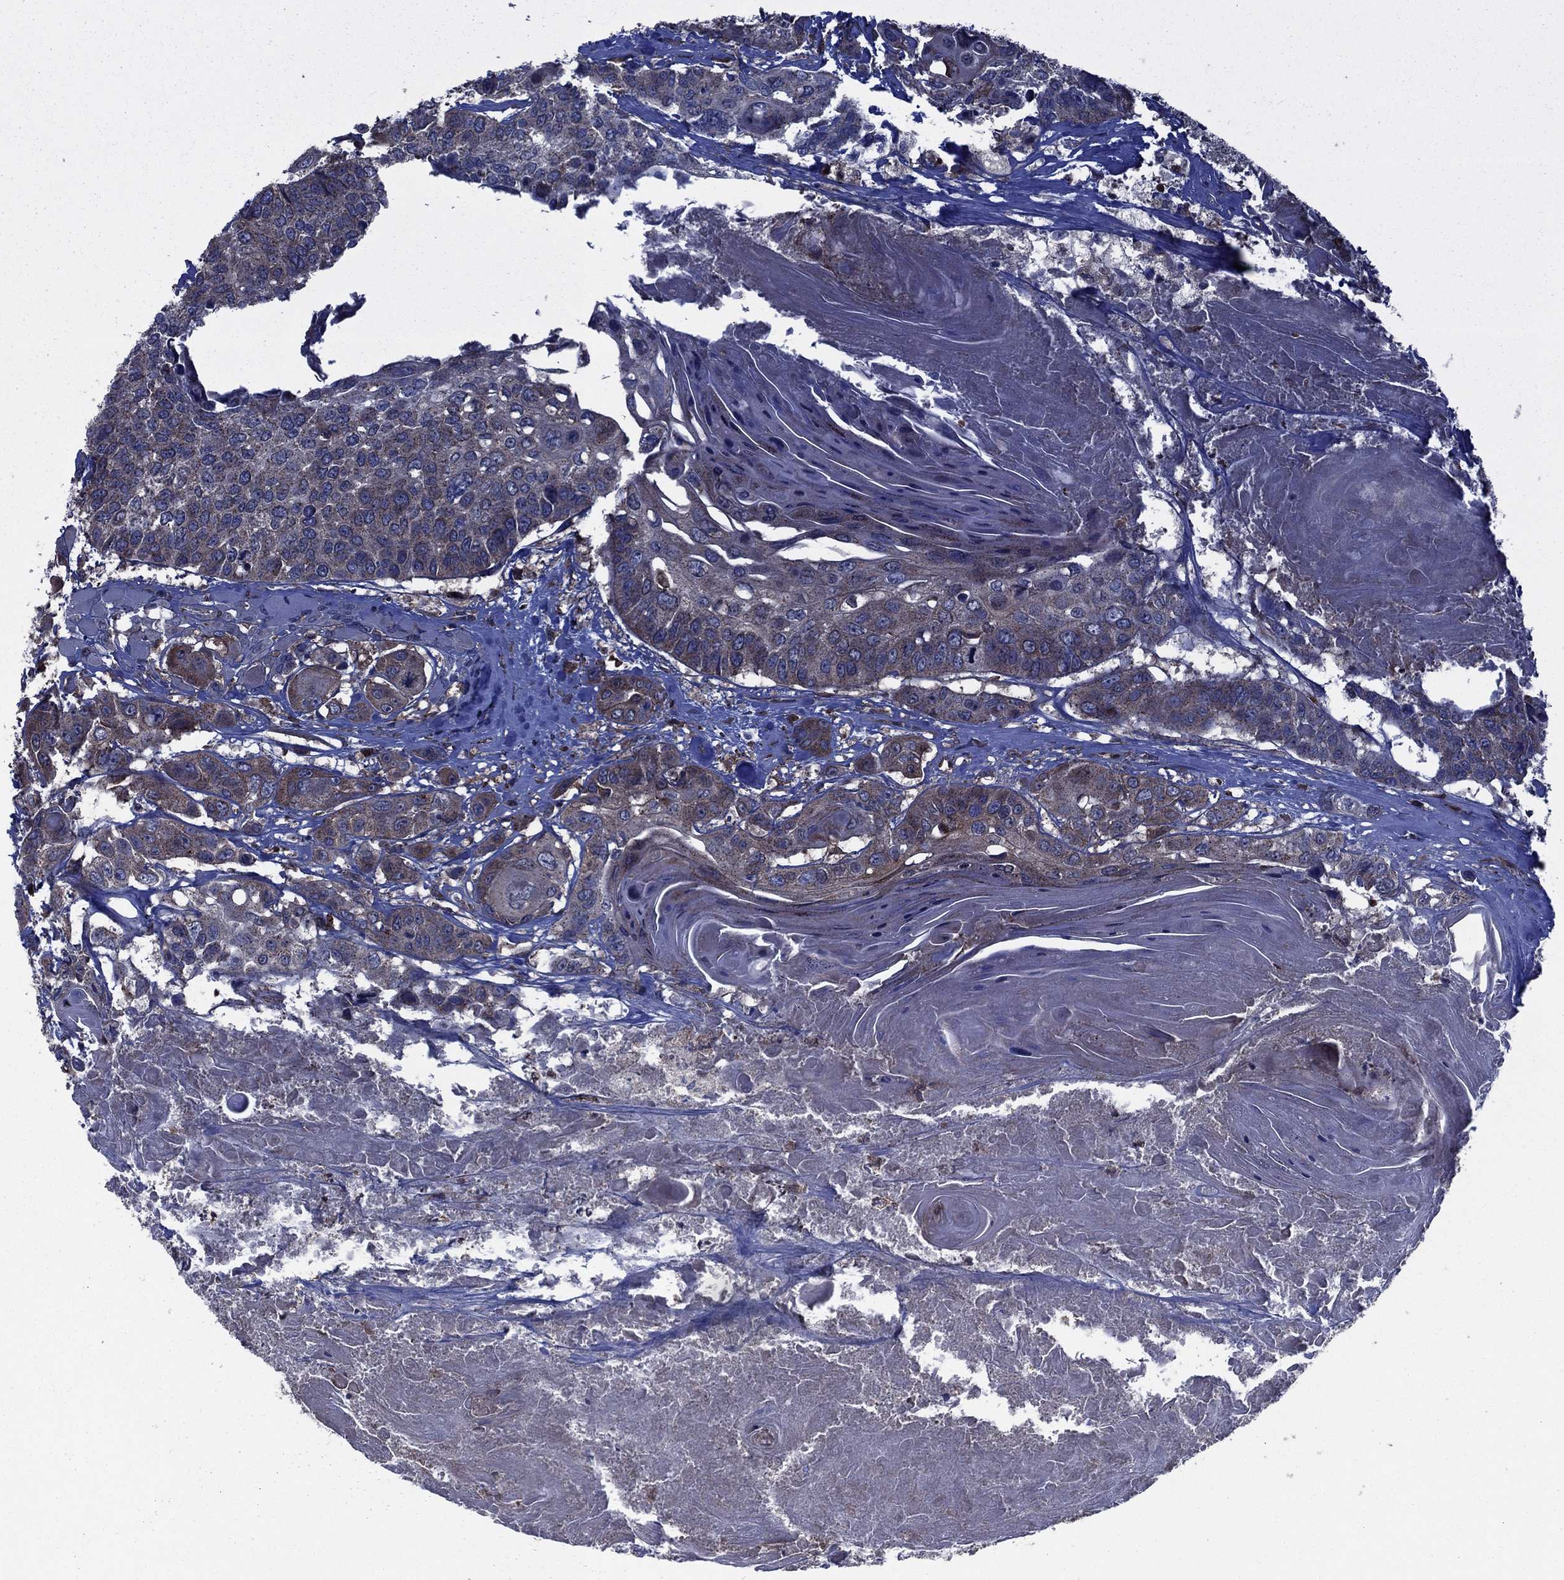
{"staining": {"intensity": "strong", "quantity": "25%-75%", "location": "cytoplasmic/membranous"}, "tissue": "head and neck cancer", "cell_type": "Tumor cells", "image_type": "cancer", "snomed": [{"axis": "morphology", "description": "Squamous cell carcinoma, NOS"}, {"axis": "topography", "description": "Oral tissue"}, {"axis": "topography", "description": "Head-Neck"}], "caption": "Head and neck cancer (squamous cell carcinoma) stained for a protein (brown) reveals strong cytoplasmic/membranous positive staining in about 25%-75% of tumor cells.", "gene": "MEA1", "patient": {"sex": "male", "age": 56}}